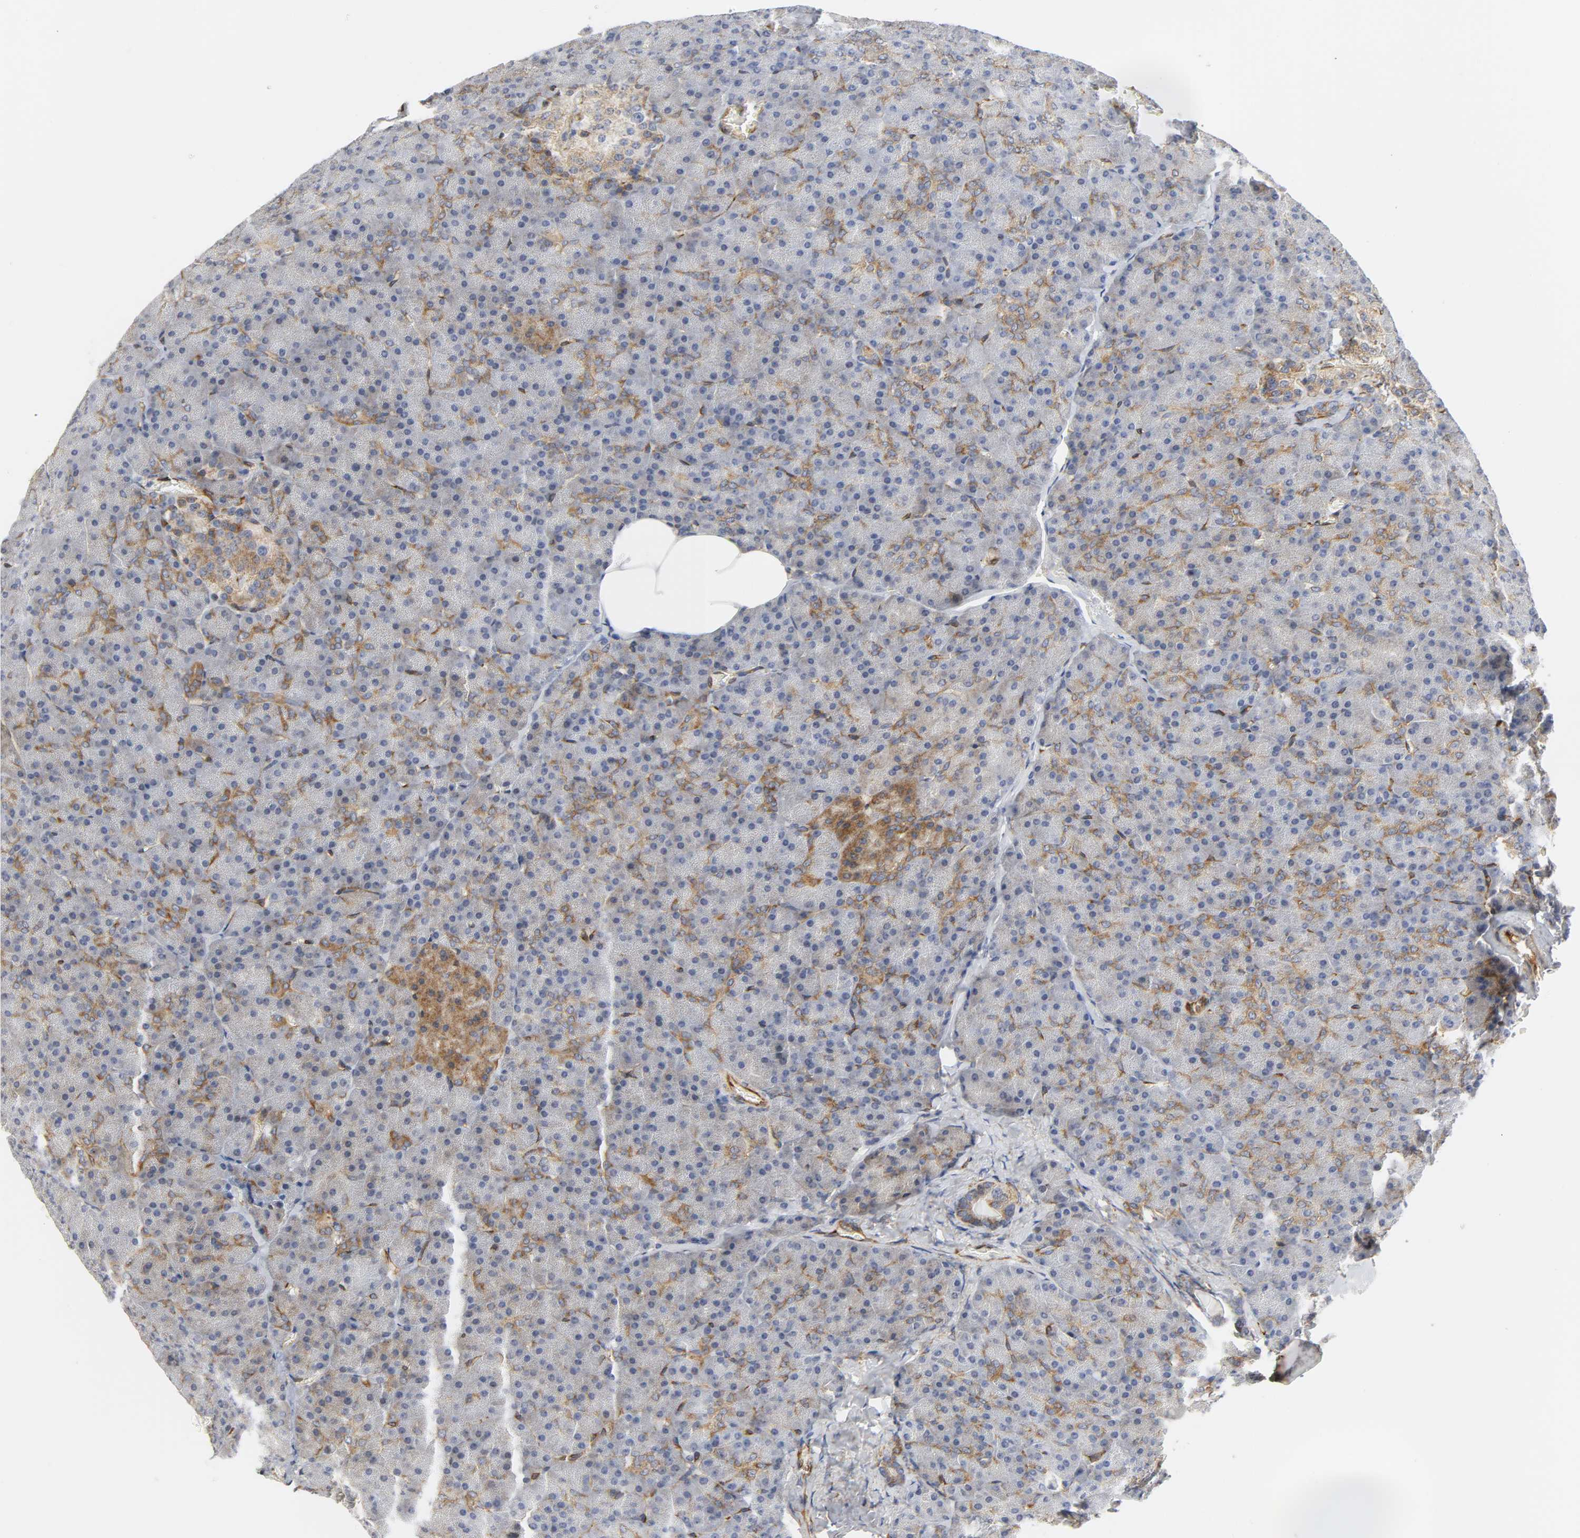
{"staining": {"intensity": "moderate", "quantity": "25%-75%", "location": "cytoplasmic/membranous"}, "tissue": "pancreas", "cell_type": "Exocrine glandular cells", "image_type": "normal", "snomed": [{"axis": "morphology", "description": "Normal tissue, NOS"}, {"axis": "topography", "description": "Pancreas"}], "caption": "The histopathology image exhibits a brown stain indicating the presence of a protein in the cytoplasmic/membranous of exocrine glandular cells in pancreas.", "gene": "DOCK1", "patient": {"sex": "female", "age": 35}}